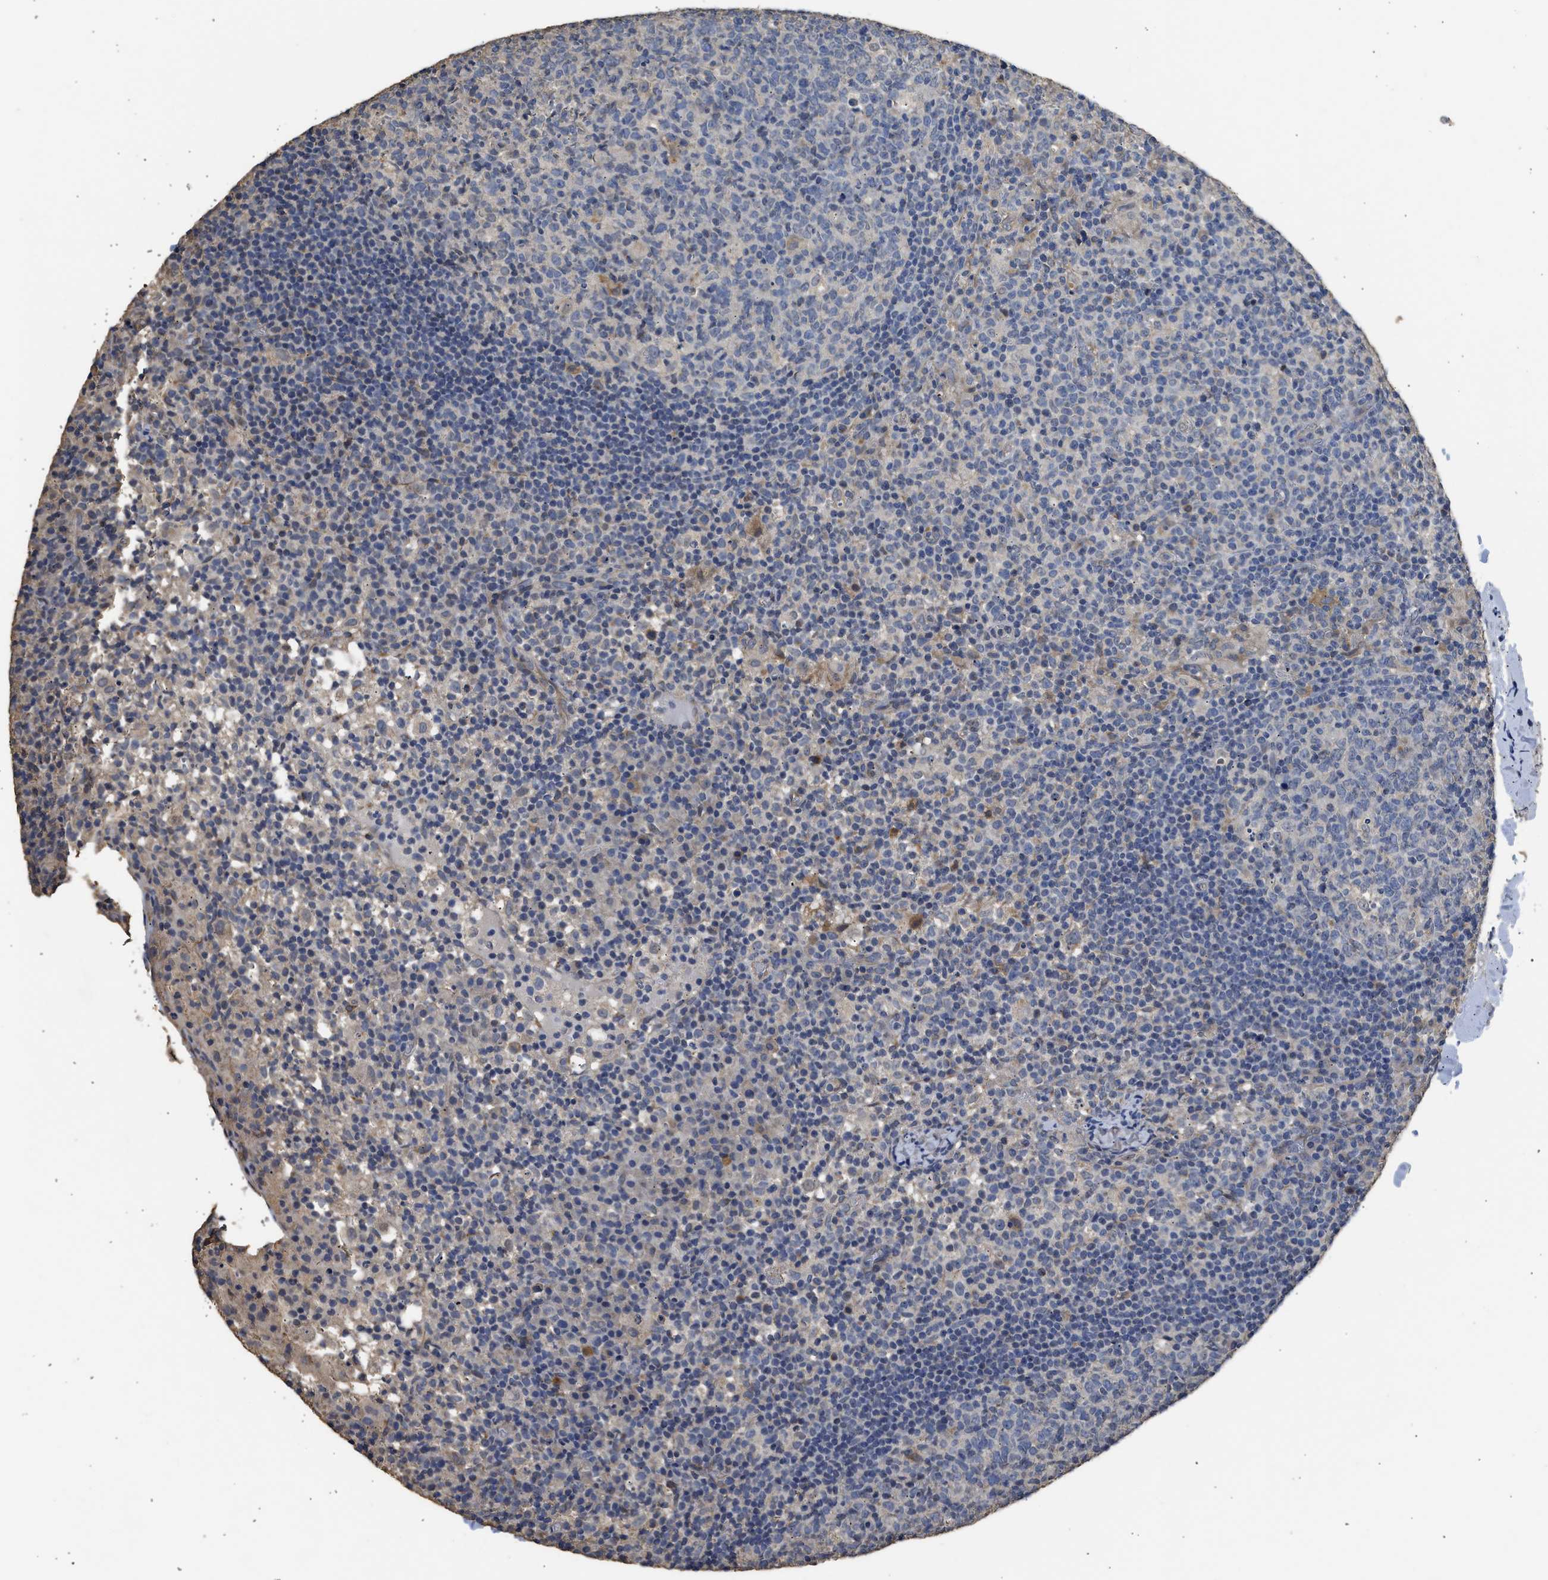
{"staining": {"intensity": "moderate", "quantity": "<25%", "location": "cytoplasmic/membranous"}, "tissue": "lymph node", "cell_type": "Germinal center cells", "image_type": "normal", "snomed": [{"axis": "morphology", "description": "Normal tissue, NOS"}, {"axis": "morphology", "description": "Inflammation, NOS"}, {"axis": "topography", "description": "Lymph node"}], "caption": "Lymph node stained with immunohistochemistry (IHC) demonstrates moderate cytoplasmic/membranous expression in about <25% of germinal center cells.", "gene": "SPINT2", "patient": {"sex": "male", "age": 55}}